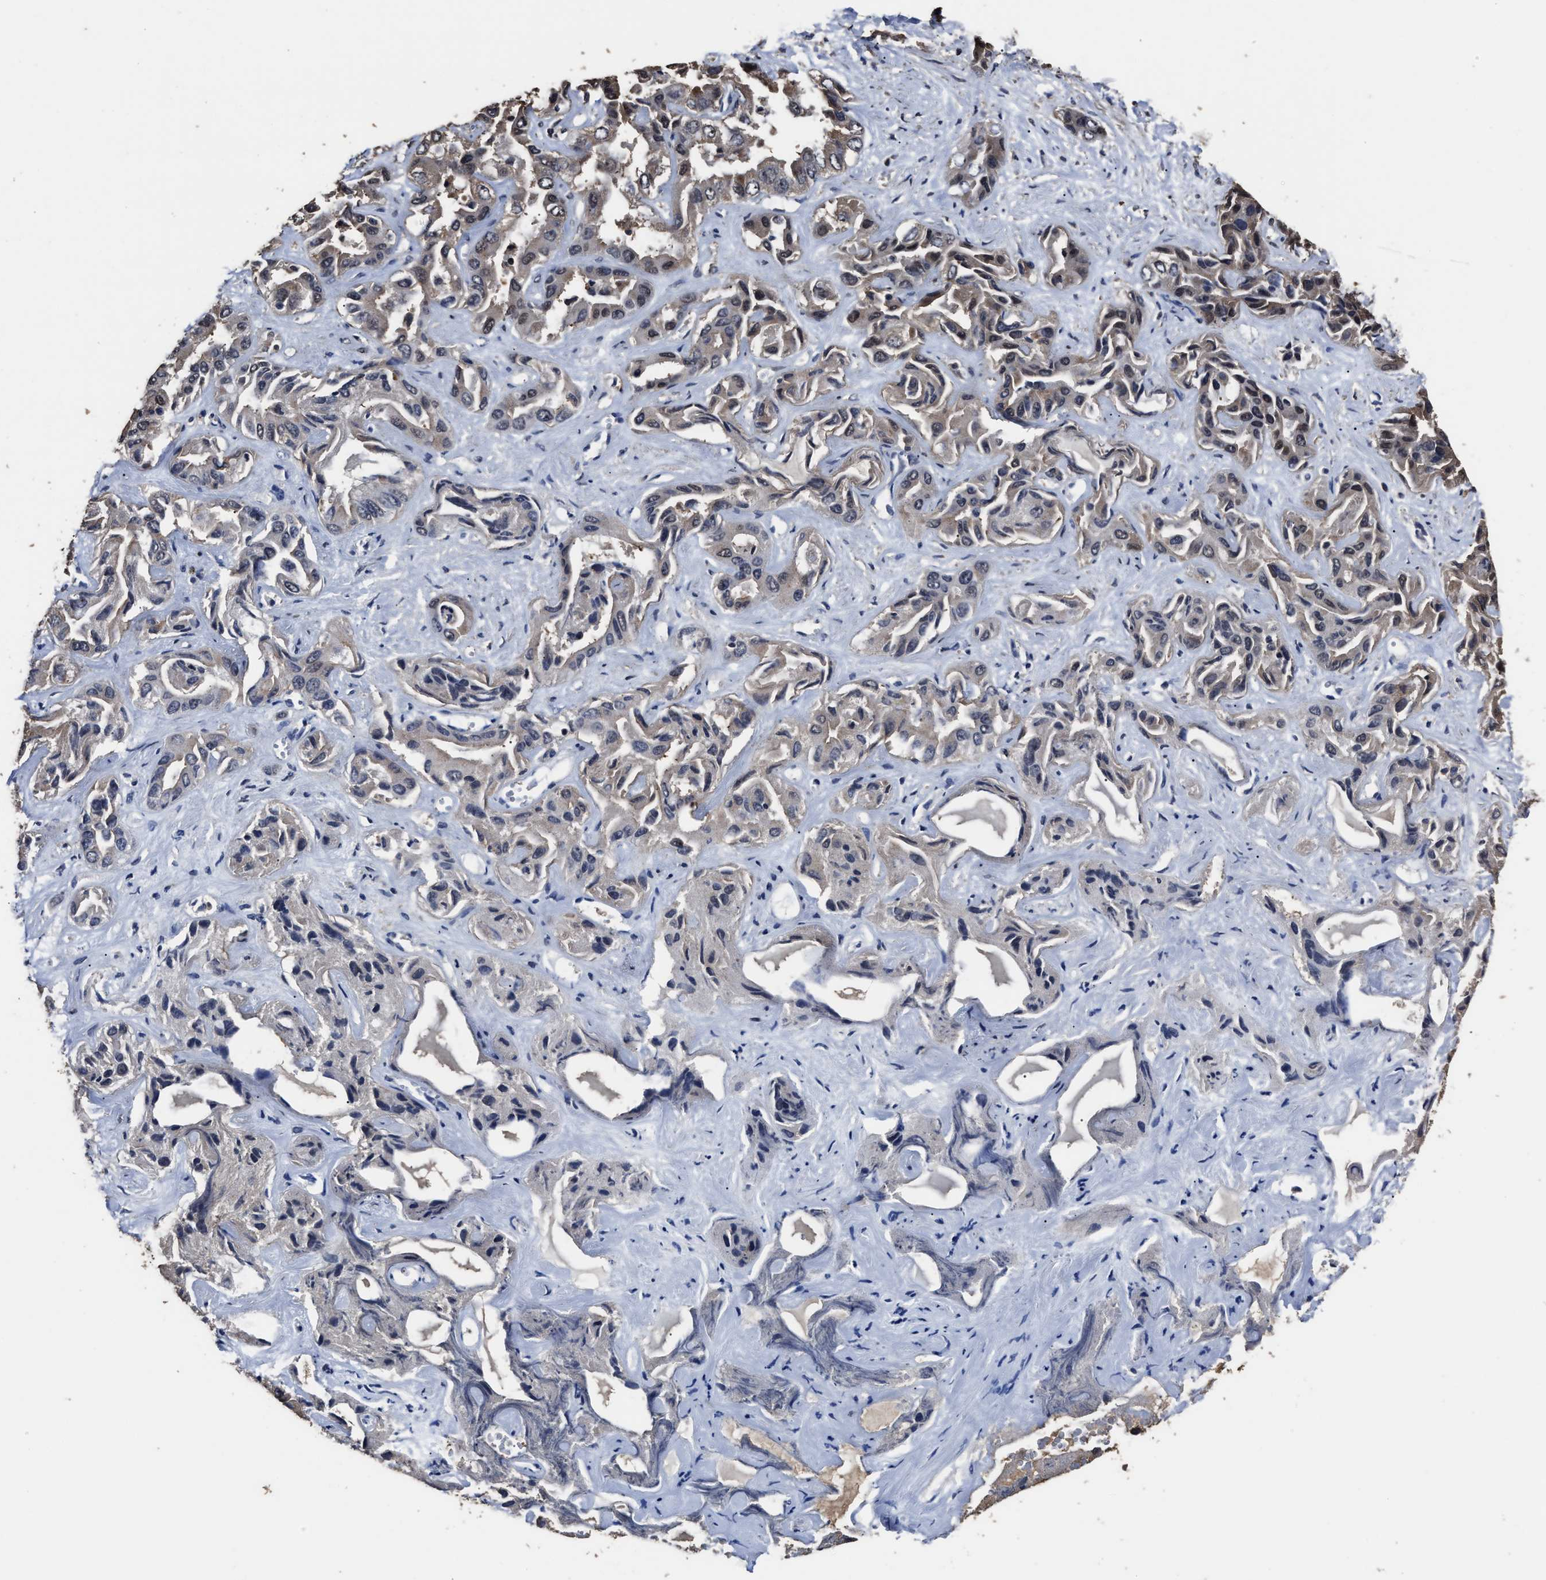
{"staining": {"intensity": "weak", "quantity": "<25%", "location": "cytoplasmic/membranous"}, "tissue": "liver cancer", "cell_type": "Tumor cells", "image_type": "cancer", "snomed": [{"axis": "morphology", "description": "Cholangiocarcinoma"}, {"axis": "topography", "description": "Liver"}], "caption": "Immunohistochemical staining of liver cancer (cholangiocarcinoma) exhibits no significant staining in tumor cells. (Brightfield microscopy of DAB (3,3'-diaminobenzidine) IHC at high magnification).", "gene": "RSBN1L", "patient": {"sex": "female", "age": 52}}